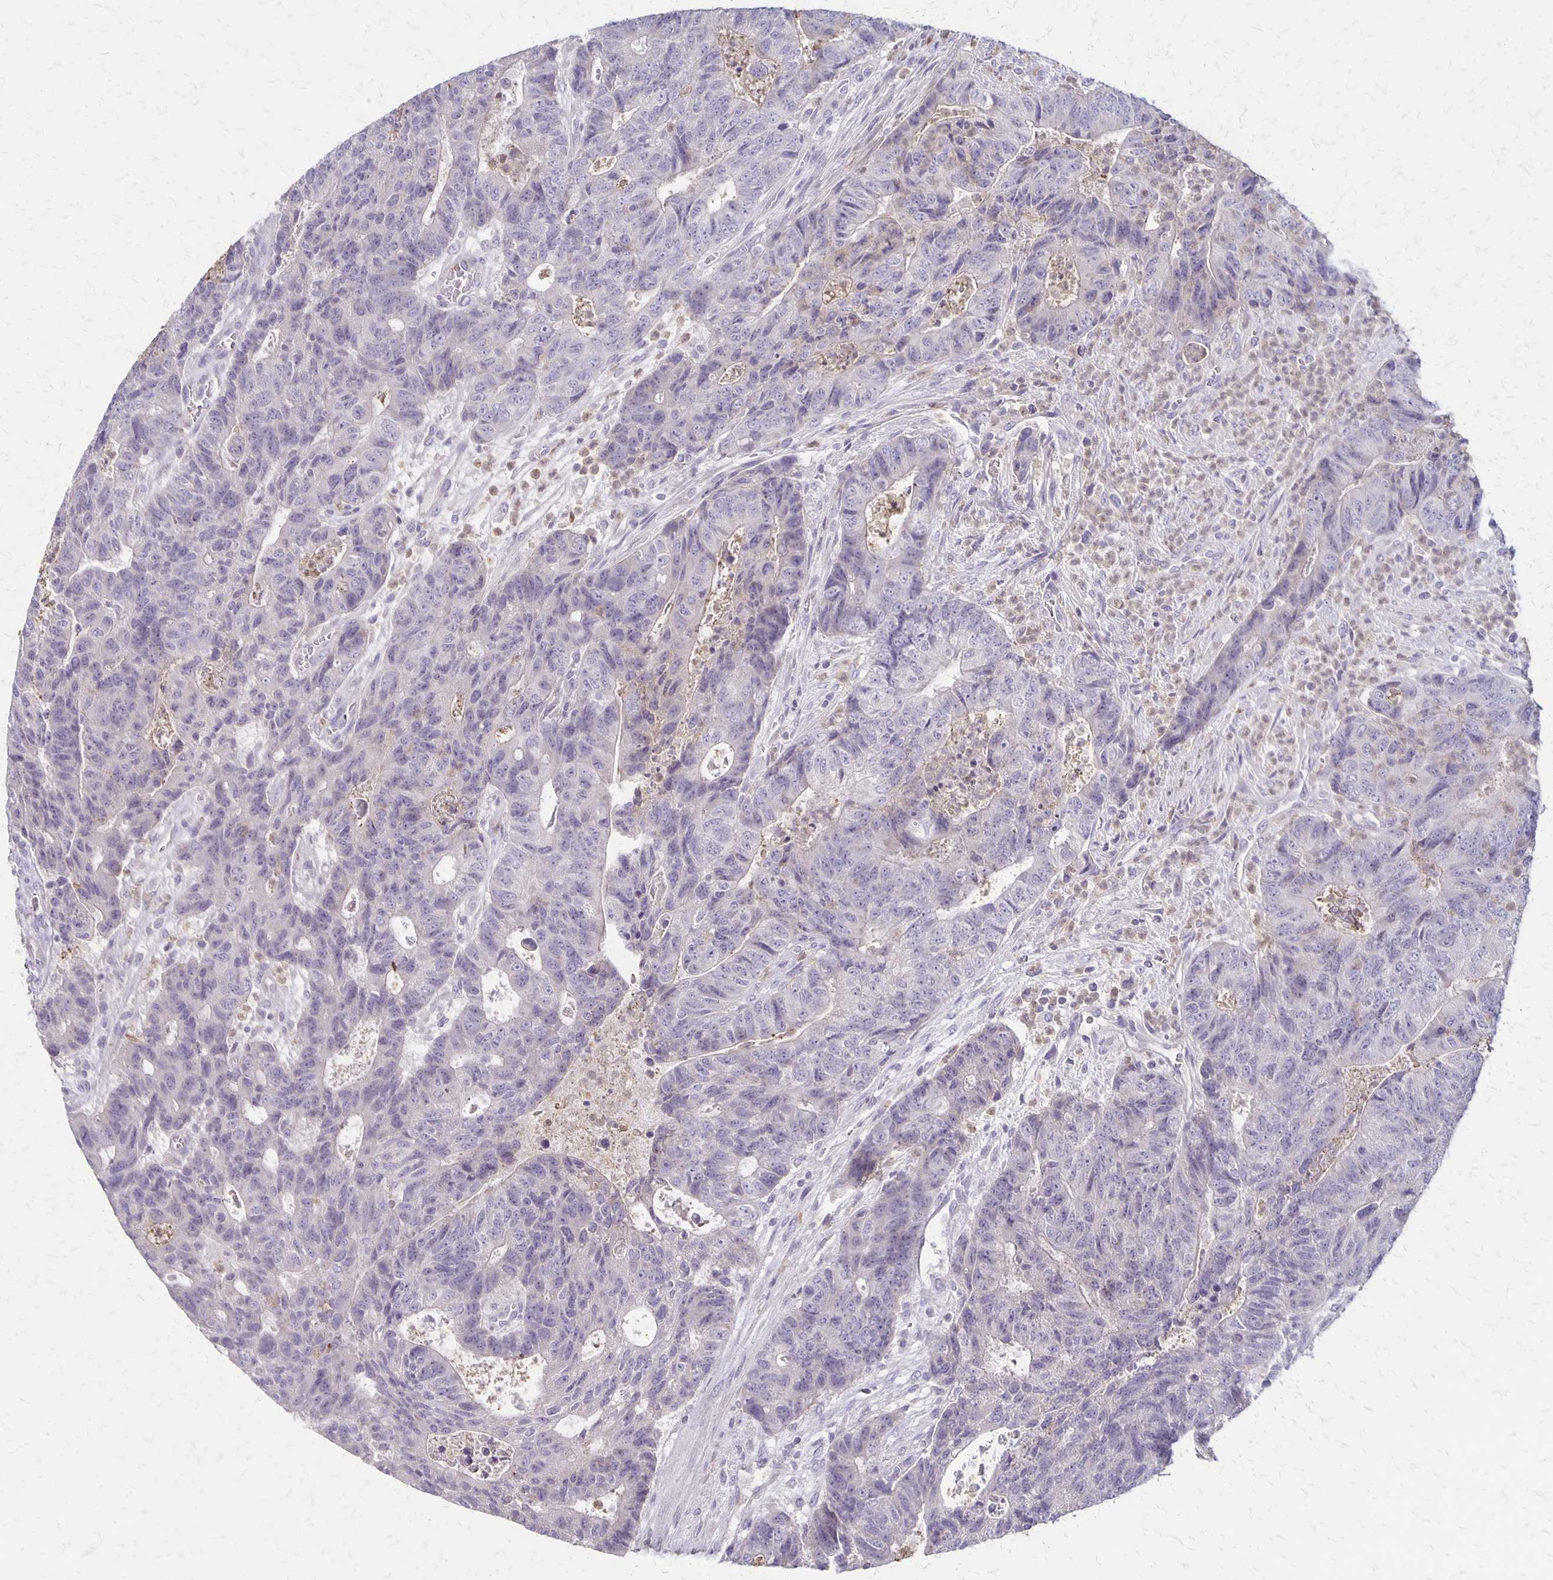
{"staining": {"intensity": "negative", "quantity": "none", "location": "none"}, "tissue": "colorectal cancer", "cell_type": "Tumor cells", "image_type": "cancer", "snomed": [{"axis": "morphology", "description": "Adenocarcinoma, NOS"}, {"axis": "topography", "description": "Colon"}], "caption": "Protein analysis of colorectal adenocarcinoma shows no significant expression in tumor cells.", "gene": "SEPTIN5", "patient": {"sex": "female", "age": 48}}